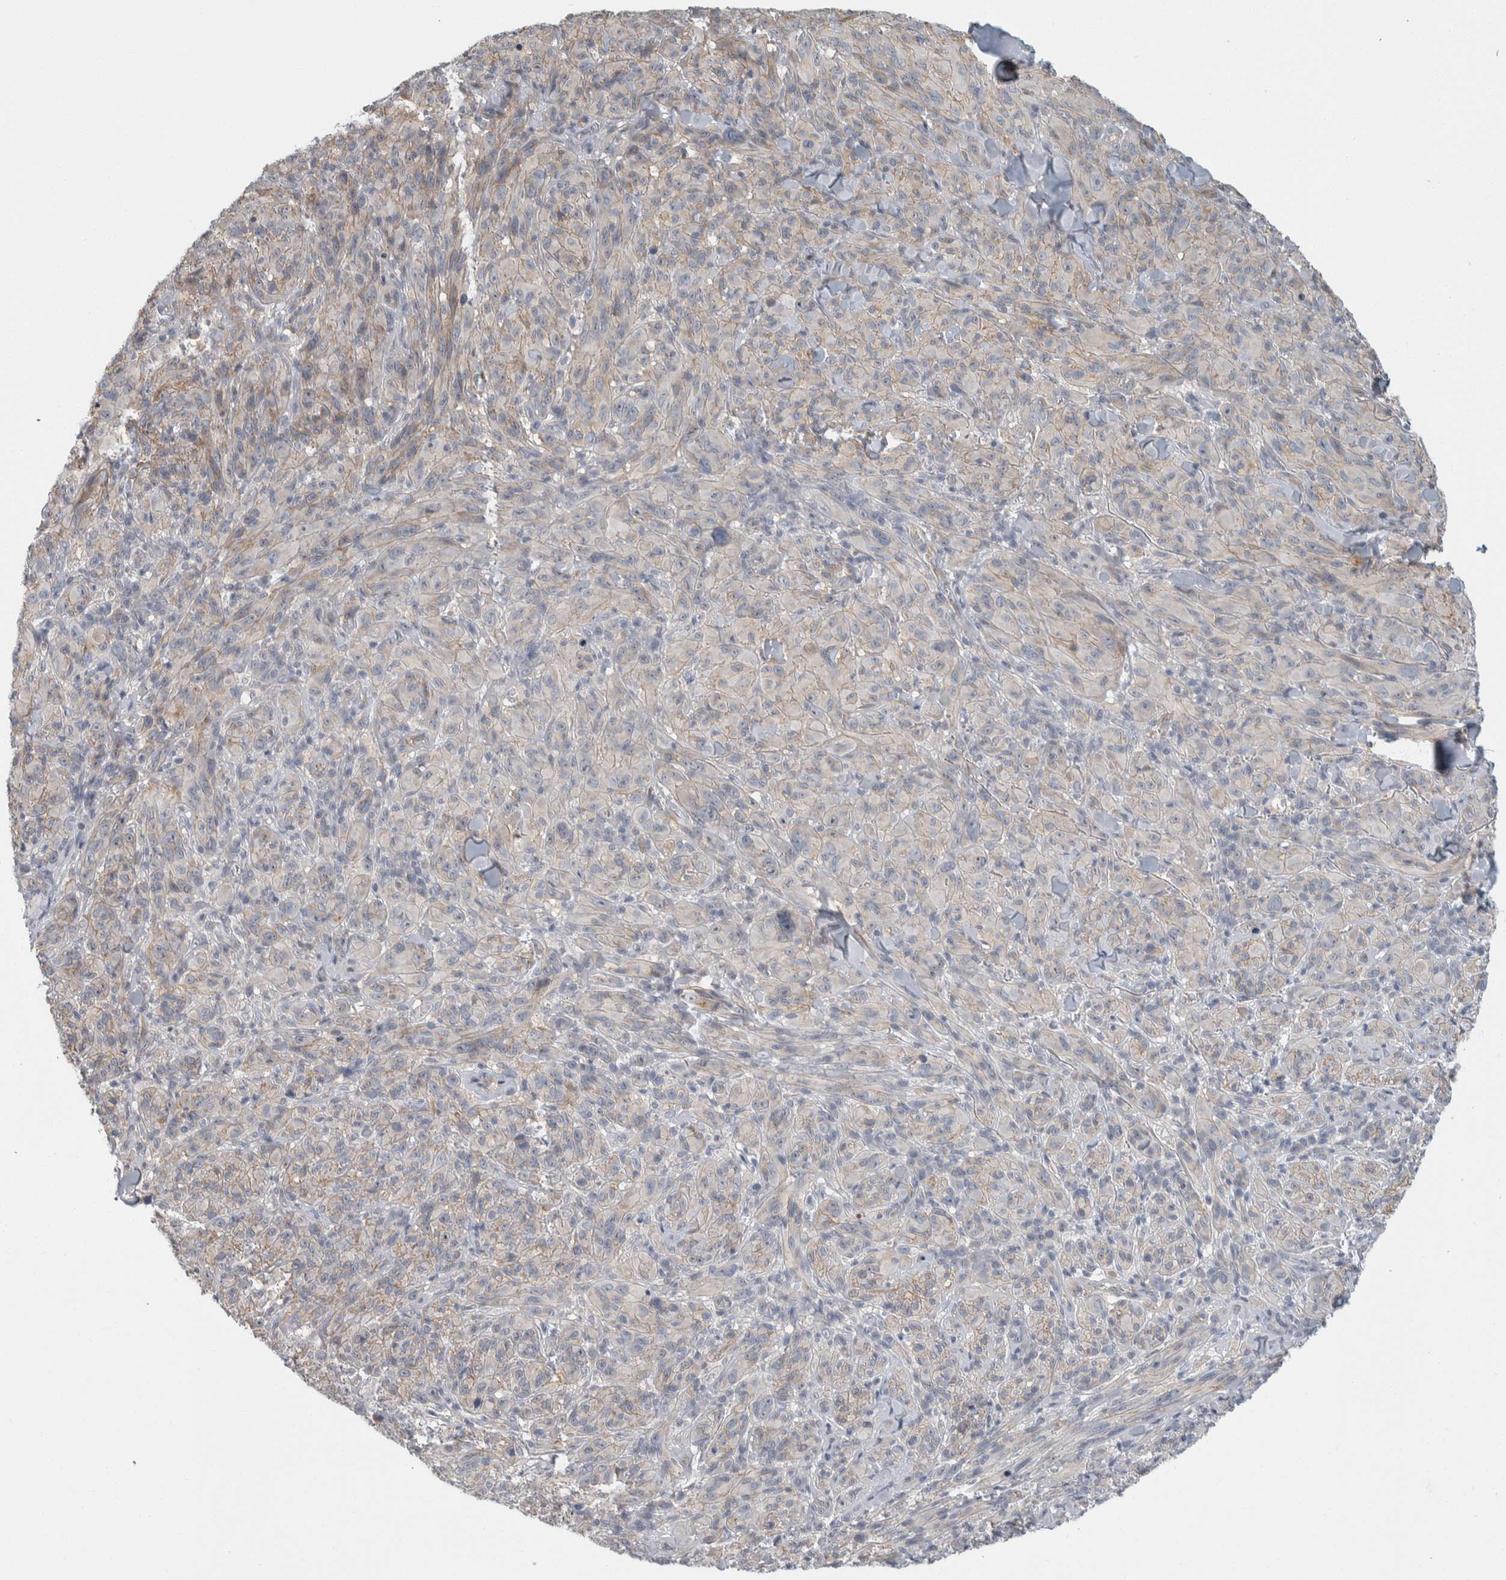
{"staining": {"intensity": "negative", "quantity": "none", "location": "none"}, "tissue": "melanoma", "cell_type": "Tumor cells", "image_type": "cancer", "snomed": [{"axis": "morphology", "description": "Malignant melanoma, NOS"}, {"axis": "topography", "description": "Skin of head"}], "caption": "Protein analysis of melanoma demonstrates no significant positivity in tumor cells.", "gene": "KCNJ3", "patient": {"sex": "male", "age": 96}}